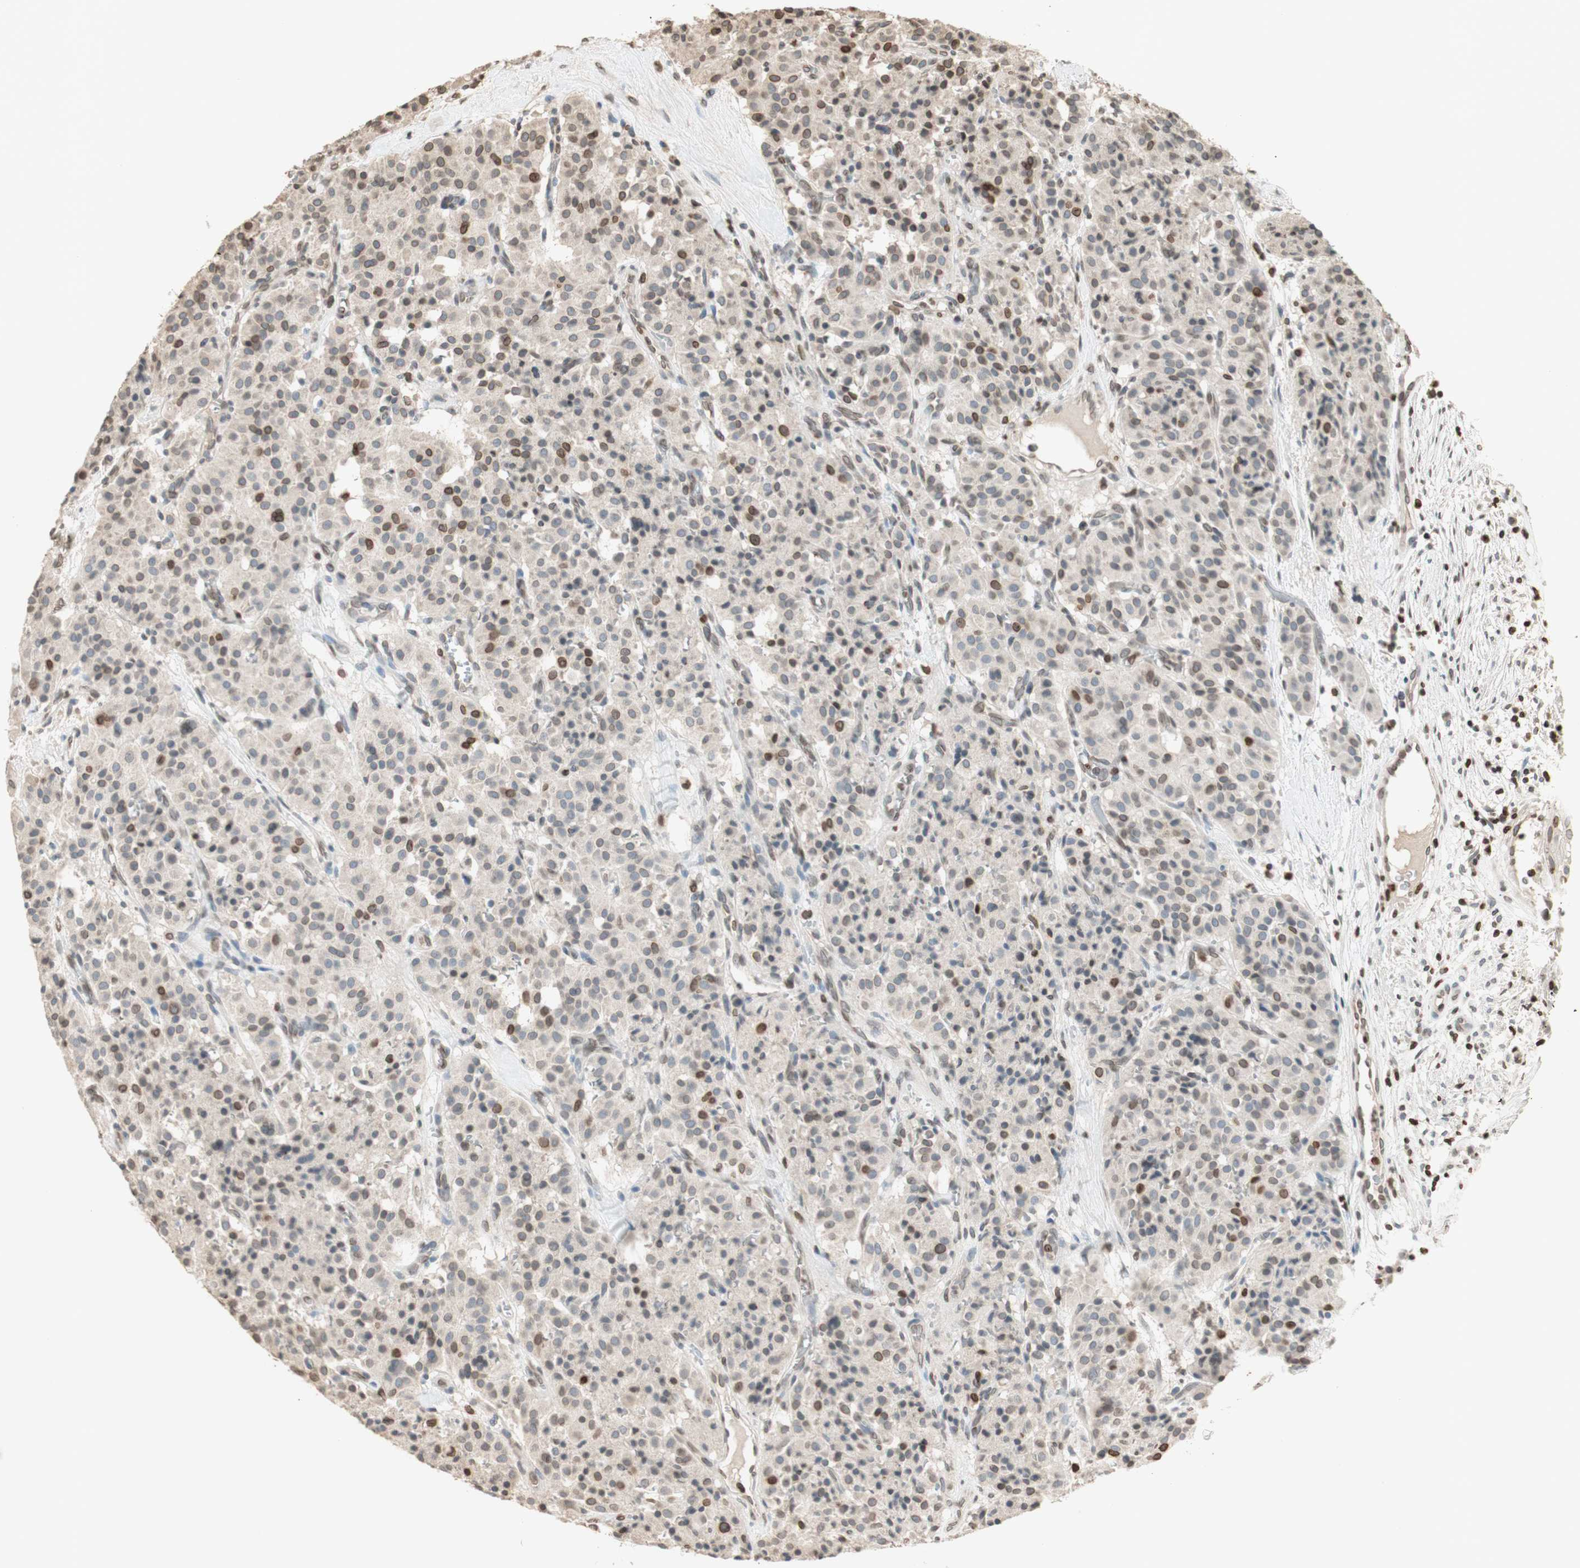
{"staining": {"intensity": "moderate", "quantity": "<25%", "location": "cytoplasmic/membranous,nuclear"}, "tissue": "carcinoid", "cell_type": "Tumor cells", "image_type": "cancer", "snomed": [{"axis": "morphology", "description": "Carcinoid, malignant, NOS"}, {"axis": "topography", "description": "Lung"}], "caption": "Protein staining by immunohistochemistry (IHC) displays moderate cytoplasmic/membranous and nuclear staining in approximately <25% of tumor cells in carcinoid.", "gene": "TMPO", "patient": {"sex": "male", "age": 30}}